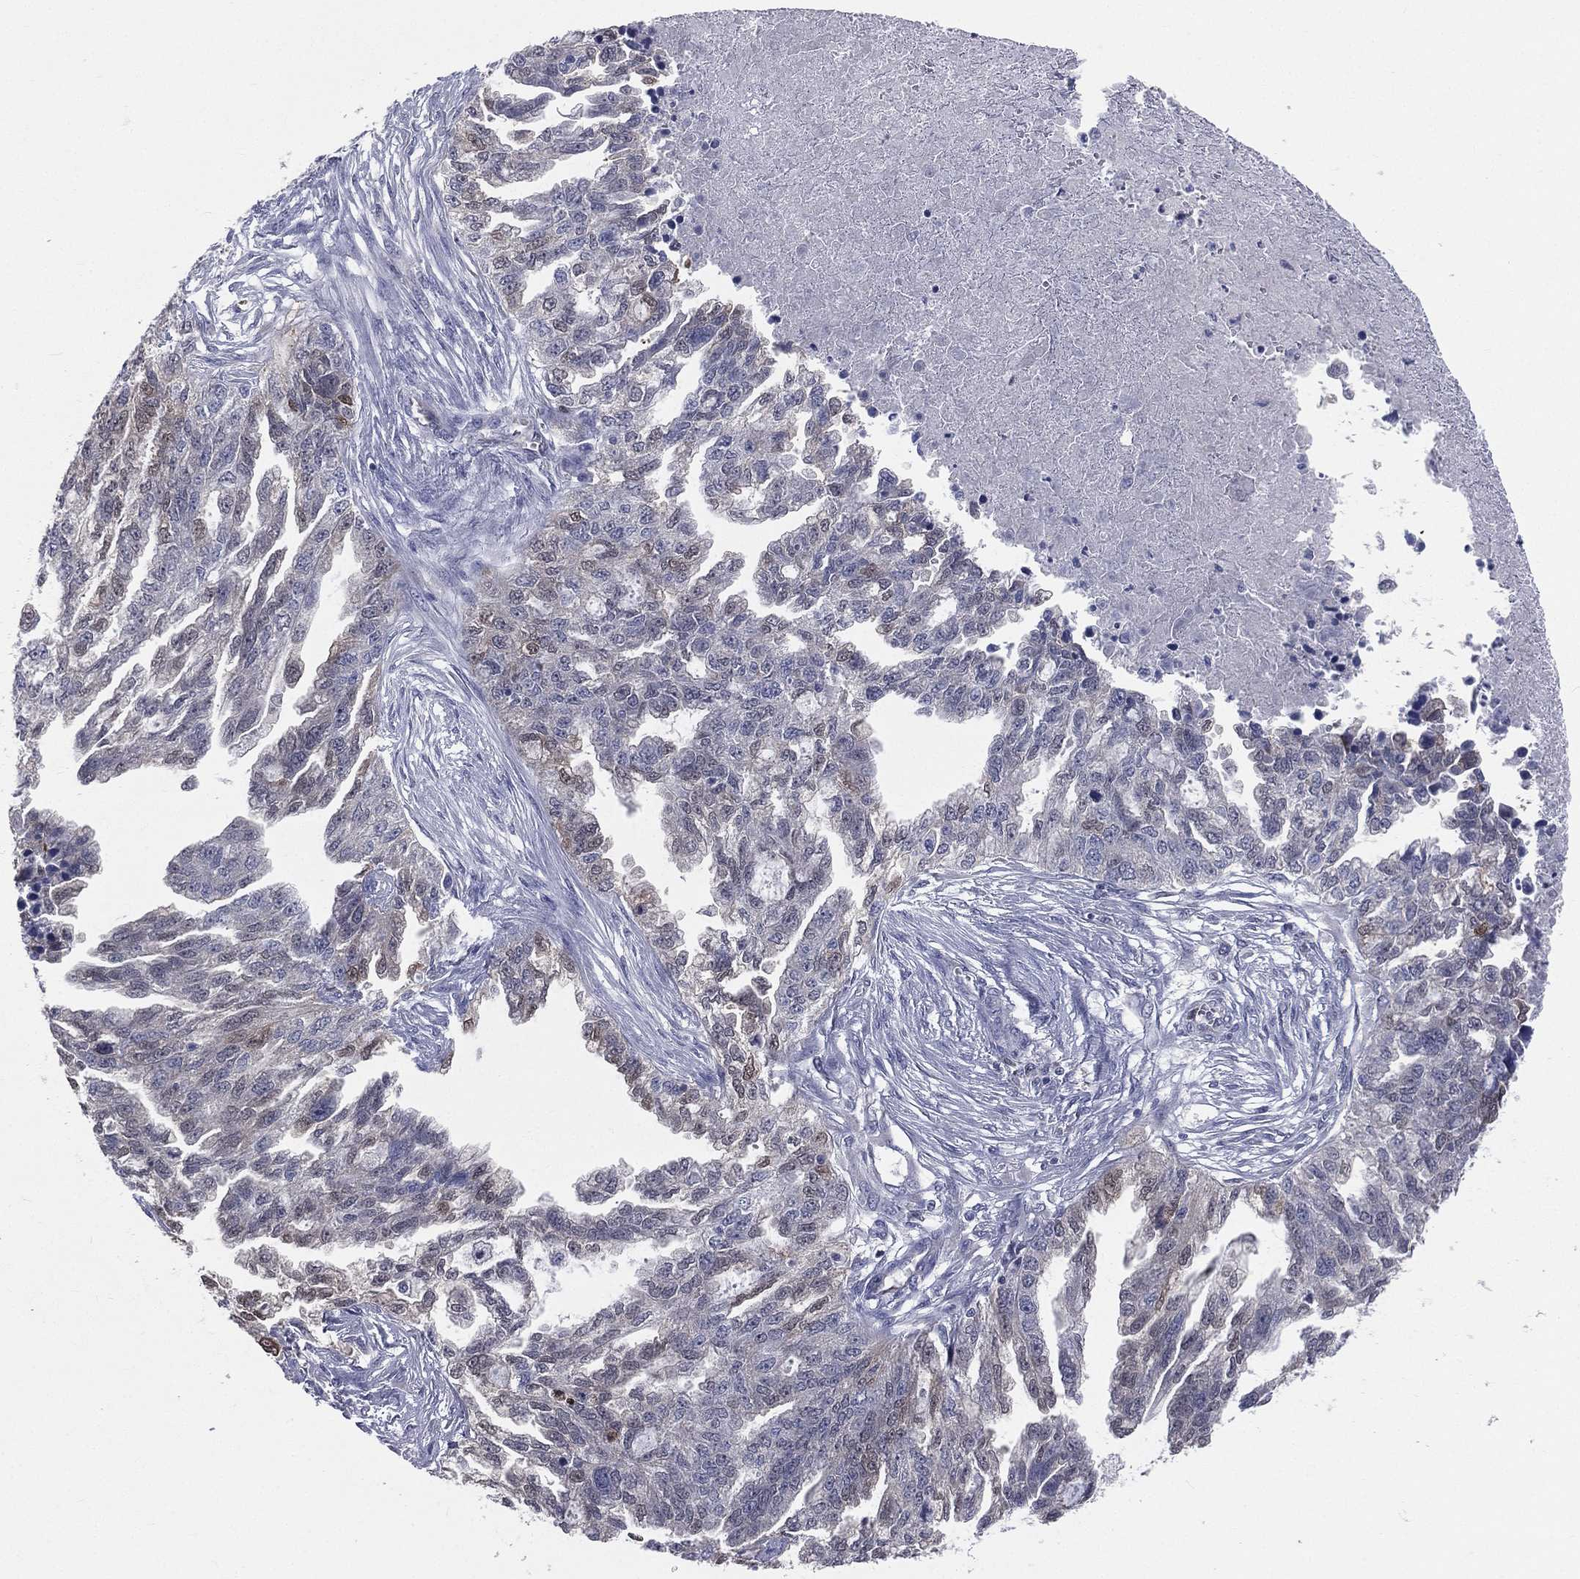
{"staining": {"intensity": "moderate", "quantity": "<25%", "location": "nuclear"}, "tissue": "ovarian cancer", "cell_type": "Tumor cells", "image_type": "cancer", "snomed": [{"axis": "morphology", "description": "Cystadenocarcinoma, serous, NOS"}, {"axis": "topography", "description": "Ovary"}], "caption": "A brown stain shows moderate nuclear expression of a protein in ovarian cancer (serous cystadenocarcinoma) tumor cells. (Stains: DAB (3,3'-diaminobenzidine) in brown, nuclei in blue, Microscopy: brightfield microscopy at high magnification).", "gene": "DMKN", "patient": {"sex": "female", "age": 51}}